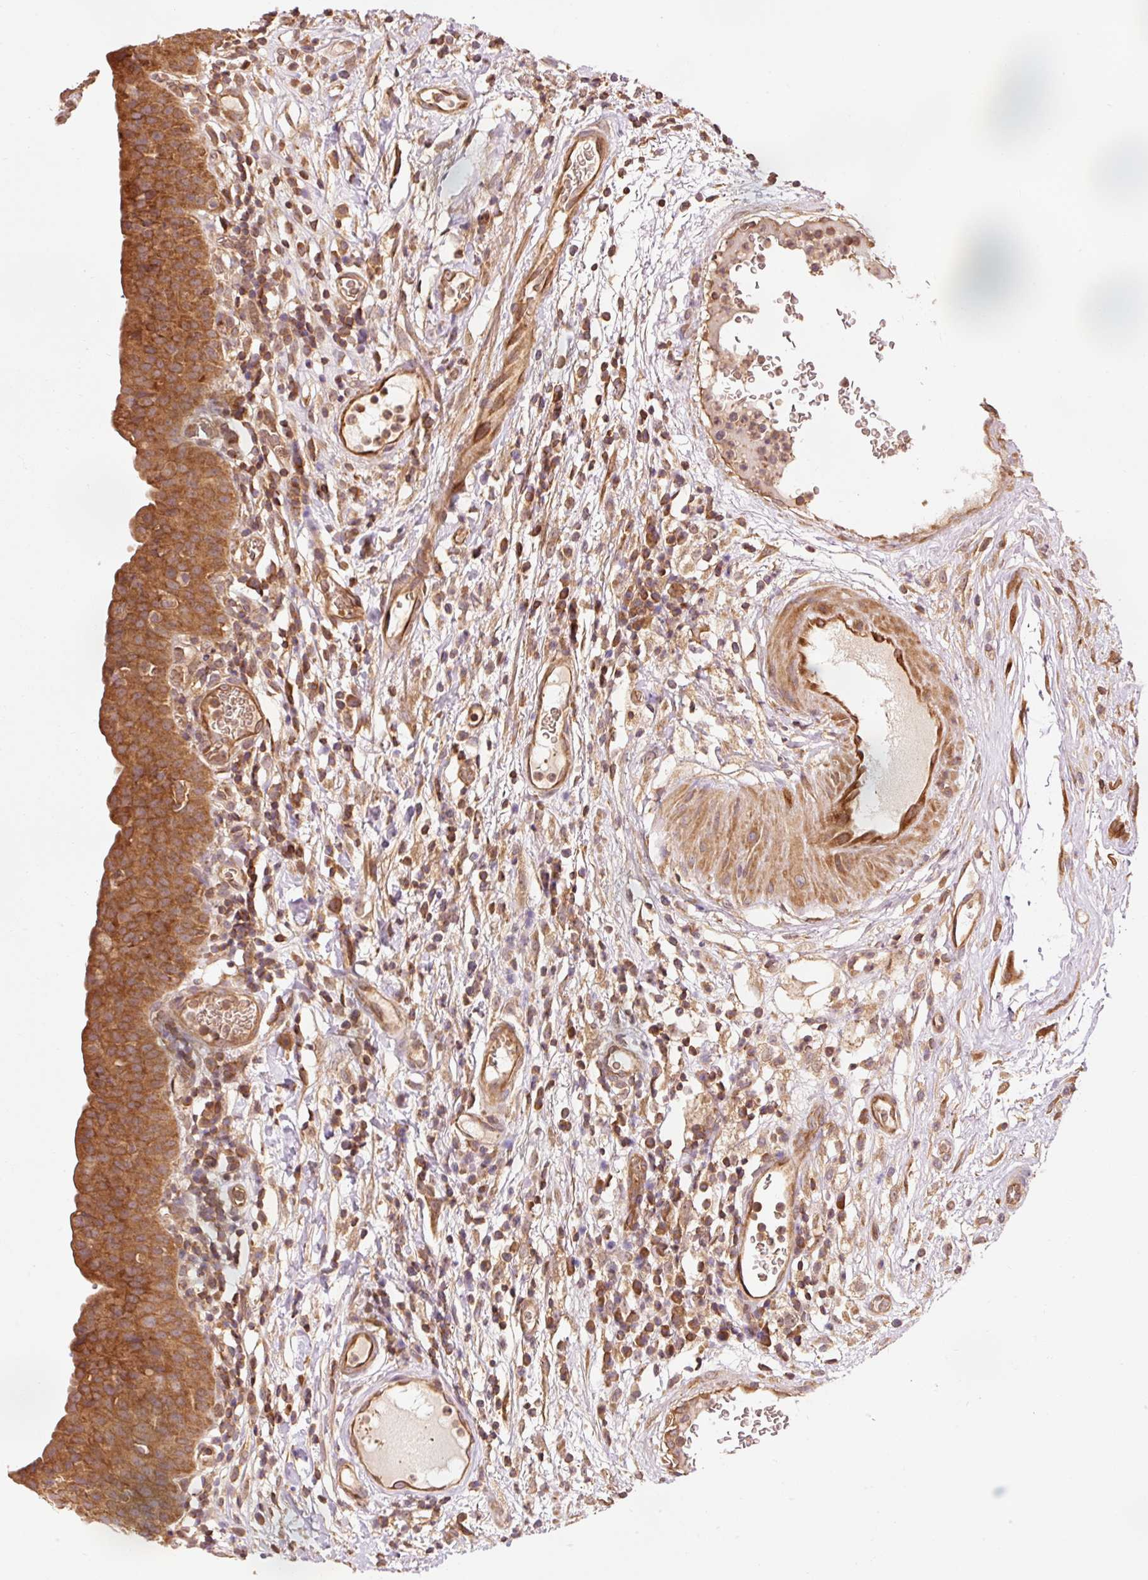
{"staining": {"intensity": "strong", "quantity": ">75%", "location": "cytoplasmic/membranous"}, "tissue": "urinary bladder", "cell_type": "Urothelial cells", "image_type": "normal", "snomed": [{"axis": "morphology", "description": "Normal tissue, NOS"}, {"axis": "morphology", "description": "Inflammation, NOS"}, {"axis": "topography", "description": "Urinary bladder"}], "caption": "Normal urinary bladder displays strong cytoplasmic/membranous staining in approximately >75% of urothelial cells, visualized by immunohistochemistry.", "gene": "PDAP1", "patient": {"sex": "male", "age": 57}}